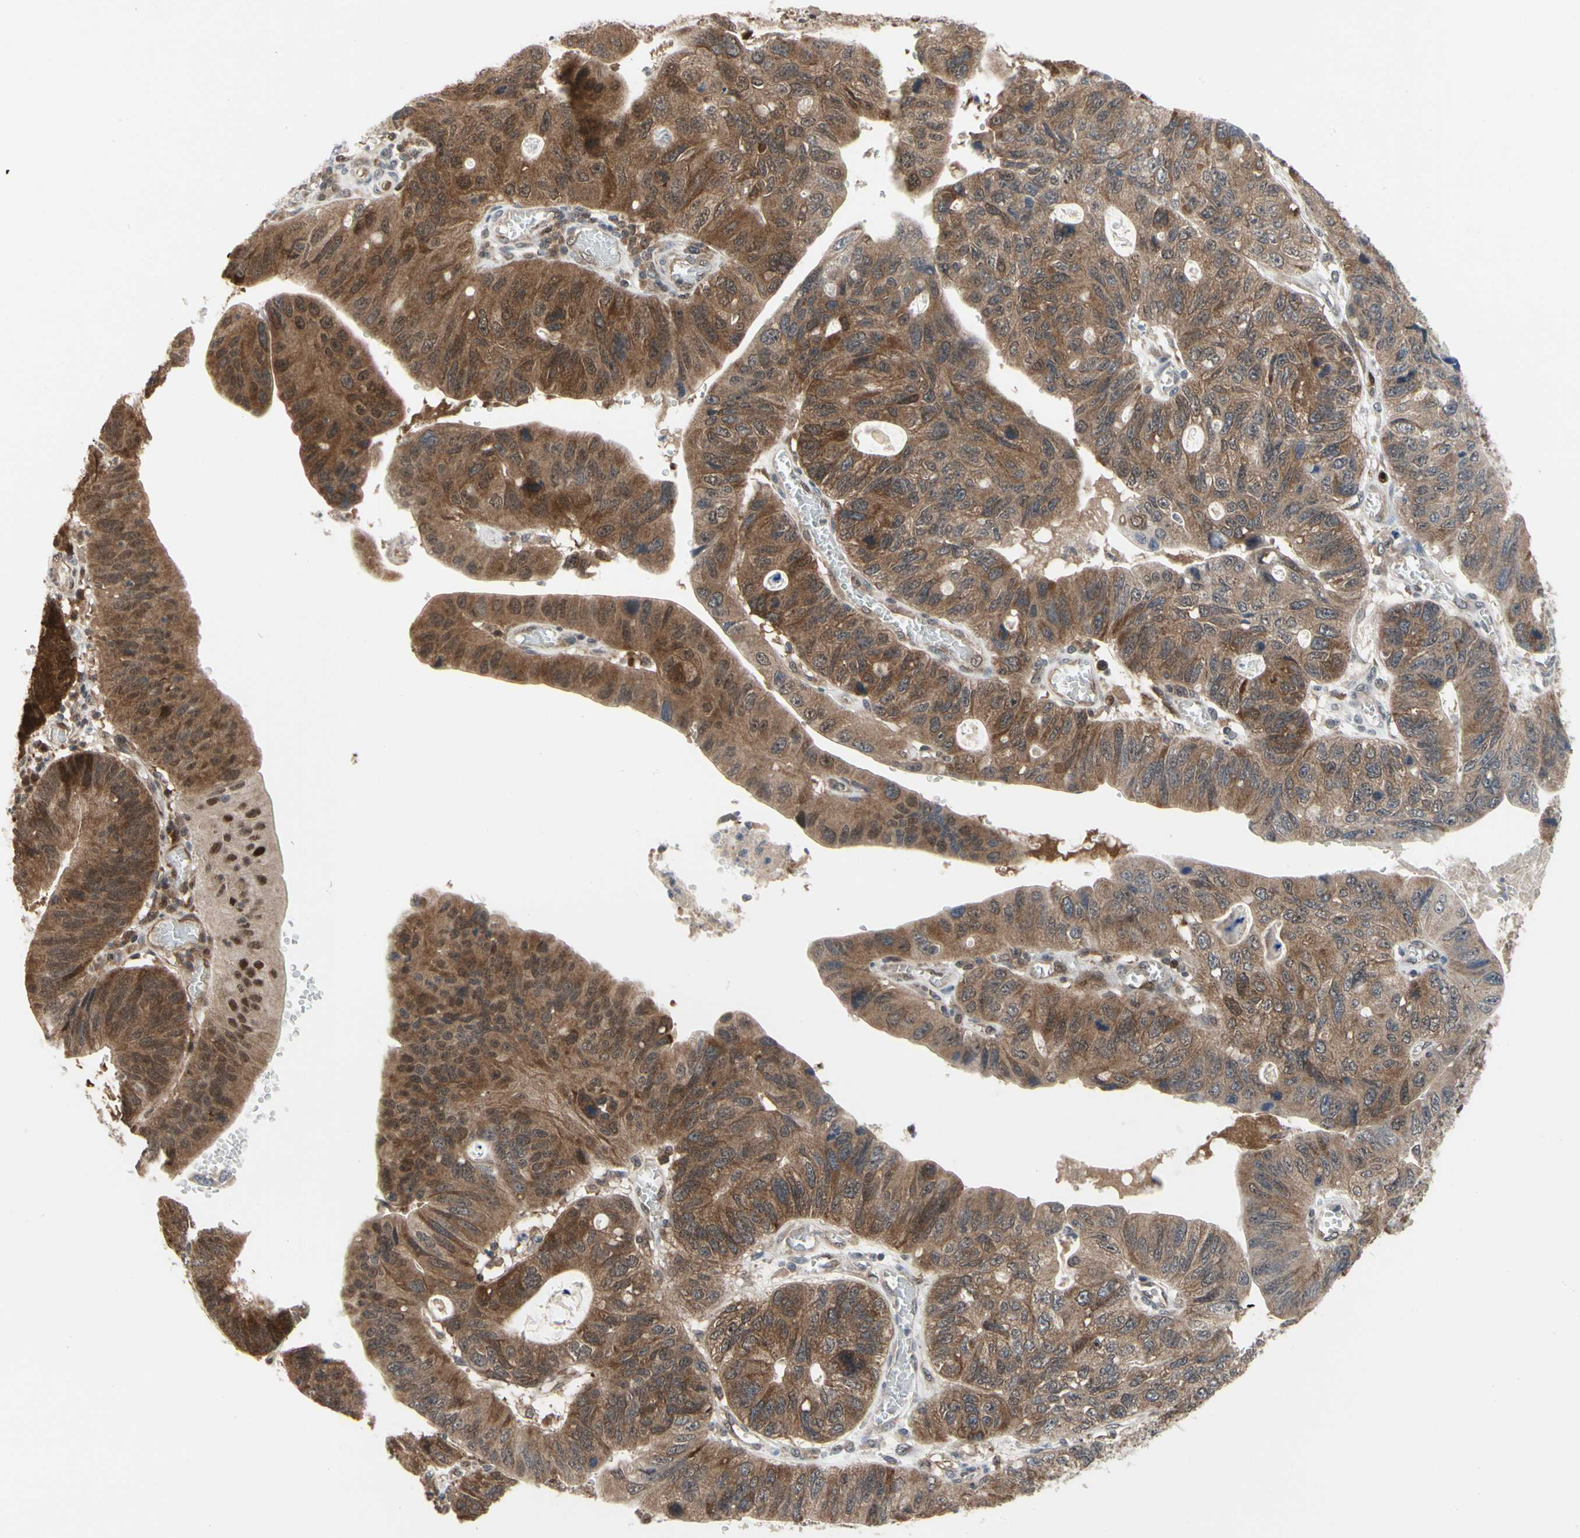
{"staining": {"intensity": "strong", "quantity": ">75%", "location": "cytoplasmic/membranous,nuclear"}, "tissue": "stomach cancer", "cell_type": "Tumor cells", "image_type": "cancer", "snomed": [{"axis": "morphology", "description": "Adenocarcinoma, NOS"}, {"axis": "topography", "description": "Stomach"}], "caption": "Adenocarcinoma (stomach) stained with immunohistochemistry (IHC) demonstrates strong cytoplasmic/membranous and nuclear positivity in approximately >75% of tumor cells. (IHC, brightfield microscopy, high magnification).", "gene": "CDK5", "patient": {"sex": "male", "age": 59}}